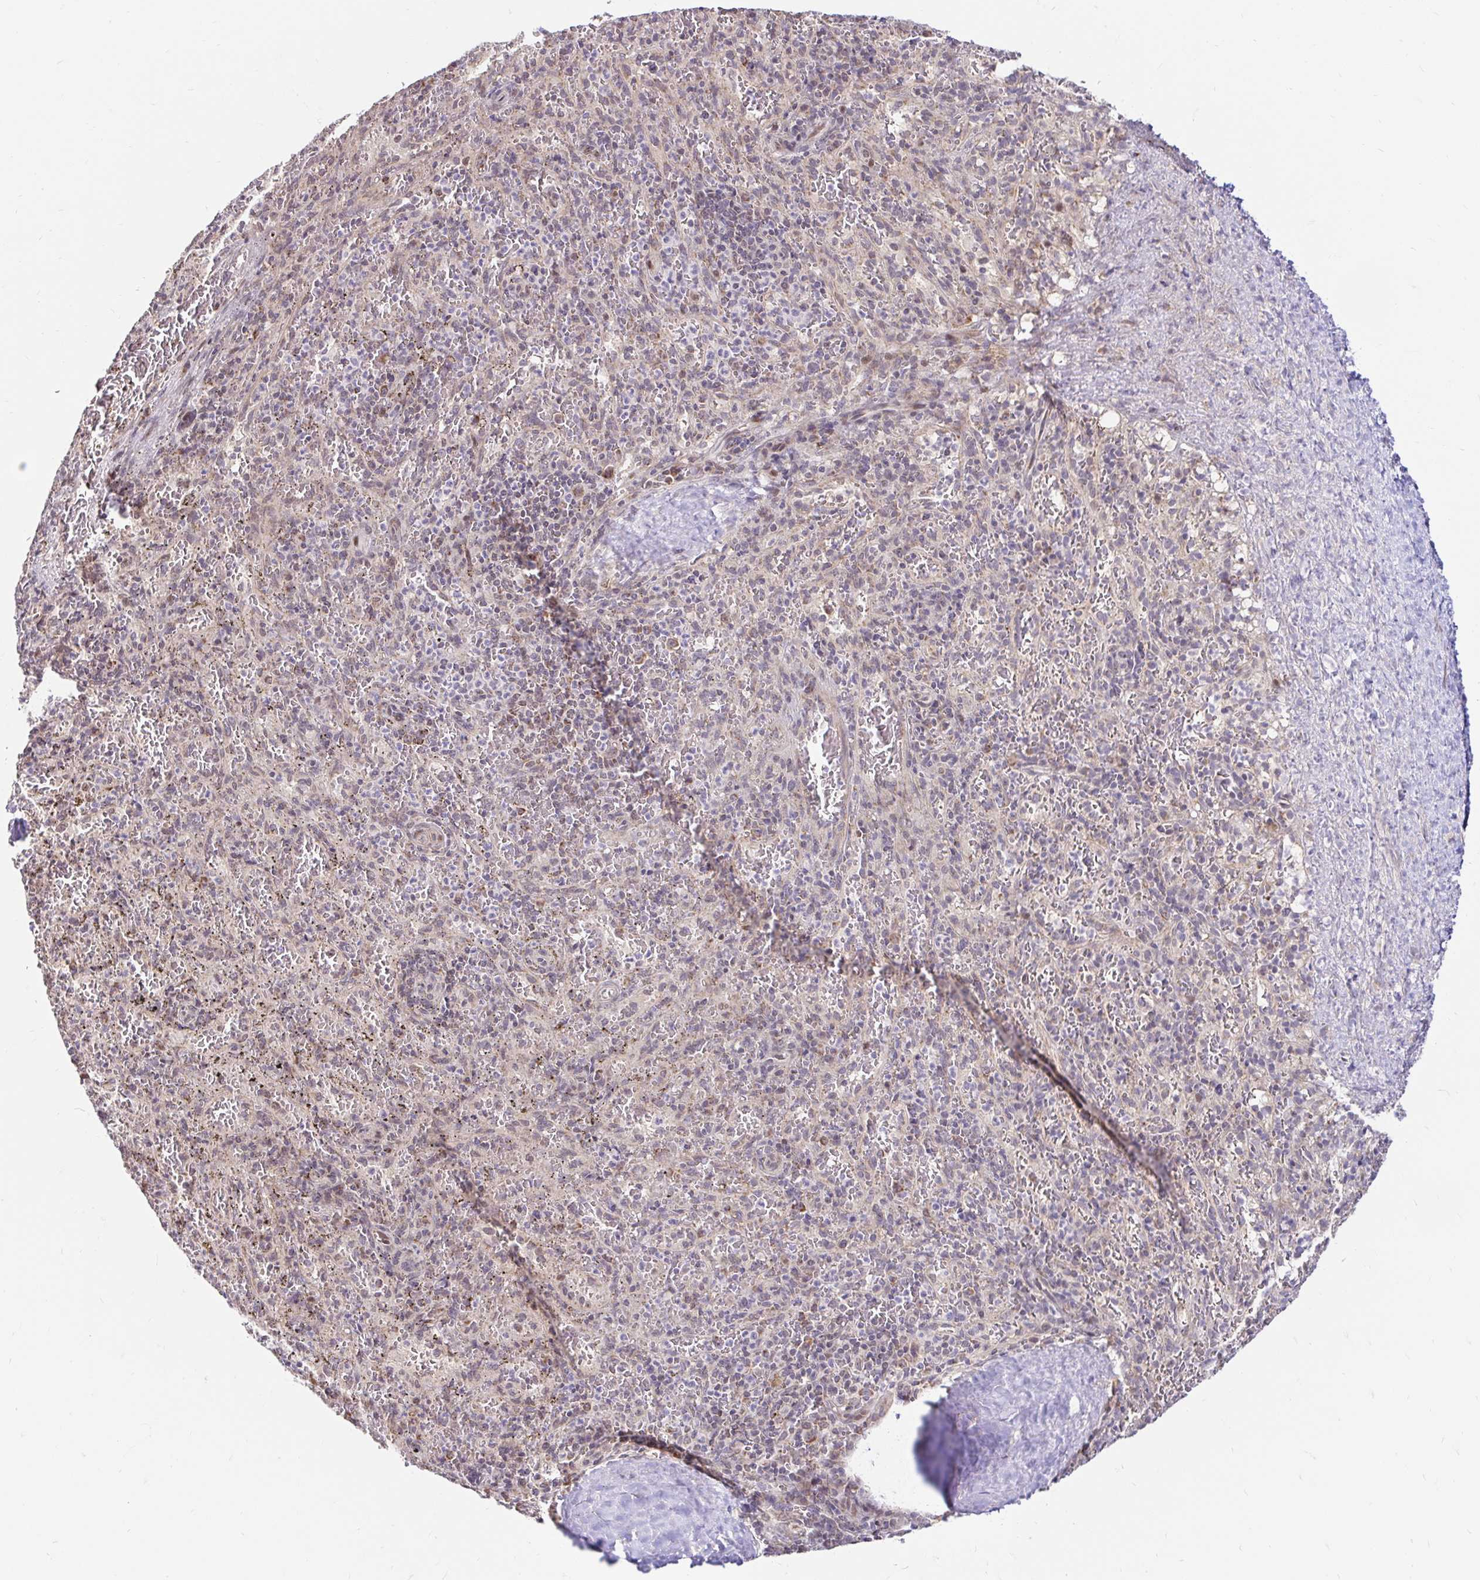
{"staining": {"intensity": "weak", "quantity": "<25%", "location": "cytoplasmic/membranous"}, "tissue": "spleen", "cell_type": "Cells in red pulp", "image_type": "normal", "snomed": [{"axis": "morphology", "description": "Normal tissue, NOS"}, {"axis": "topography", "description": "Spleen"}], "caption": "Photomicrograph shows no significant protein positivity in cells in red pulp of benign spleen. The staining was performed using DAB to visualize the protein expression in brown, while the nuclei were stained in blue with hematoxylin (Magnification: 20x).", "gene": "TIMM50", "patient": {"sex": "male", "age": 57}}